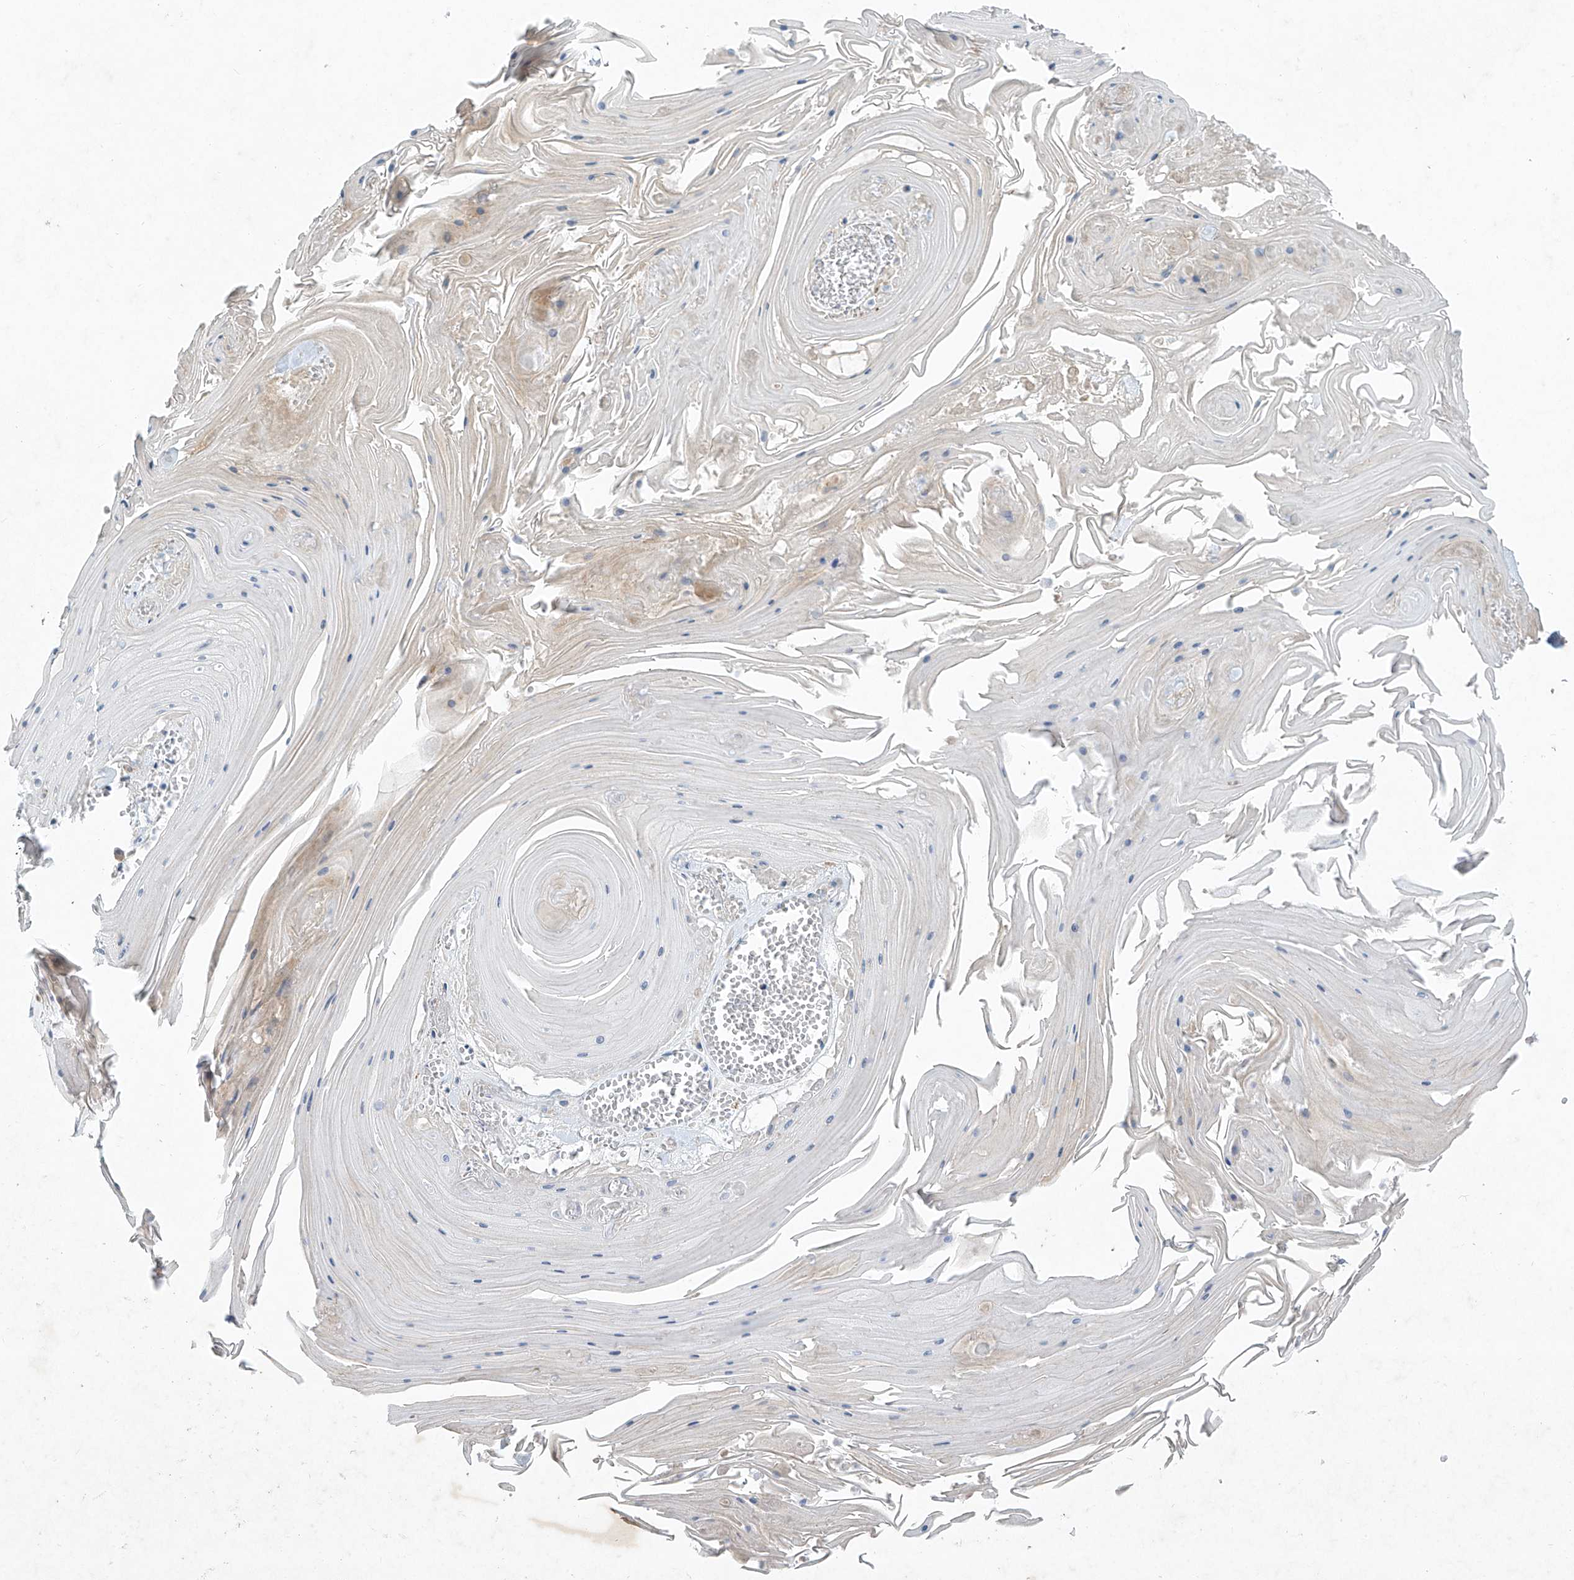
{"staining": {"intensity": "negative", "quantity": "none", "location": "none"}, "tissue": "skin cancer", "cell_type": "Tumor cells", "image_type": "cancer", "snomed": [{"axis": "morphology", "description": "Squamous cell carcinoma, NOS"}, {"axis": "topography", "description": "Skin"}], "caption": "Protein analysis of skin squamous cell carcinoma demonstrates no significant staining in tumor cells.", "gene": "TUBE1", "patient": {"sex": "male", "age": 74}}